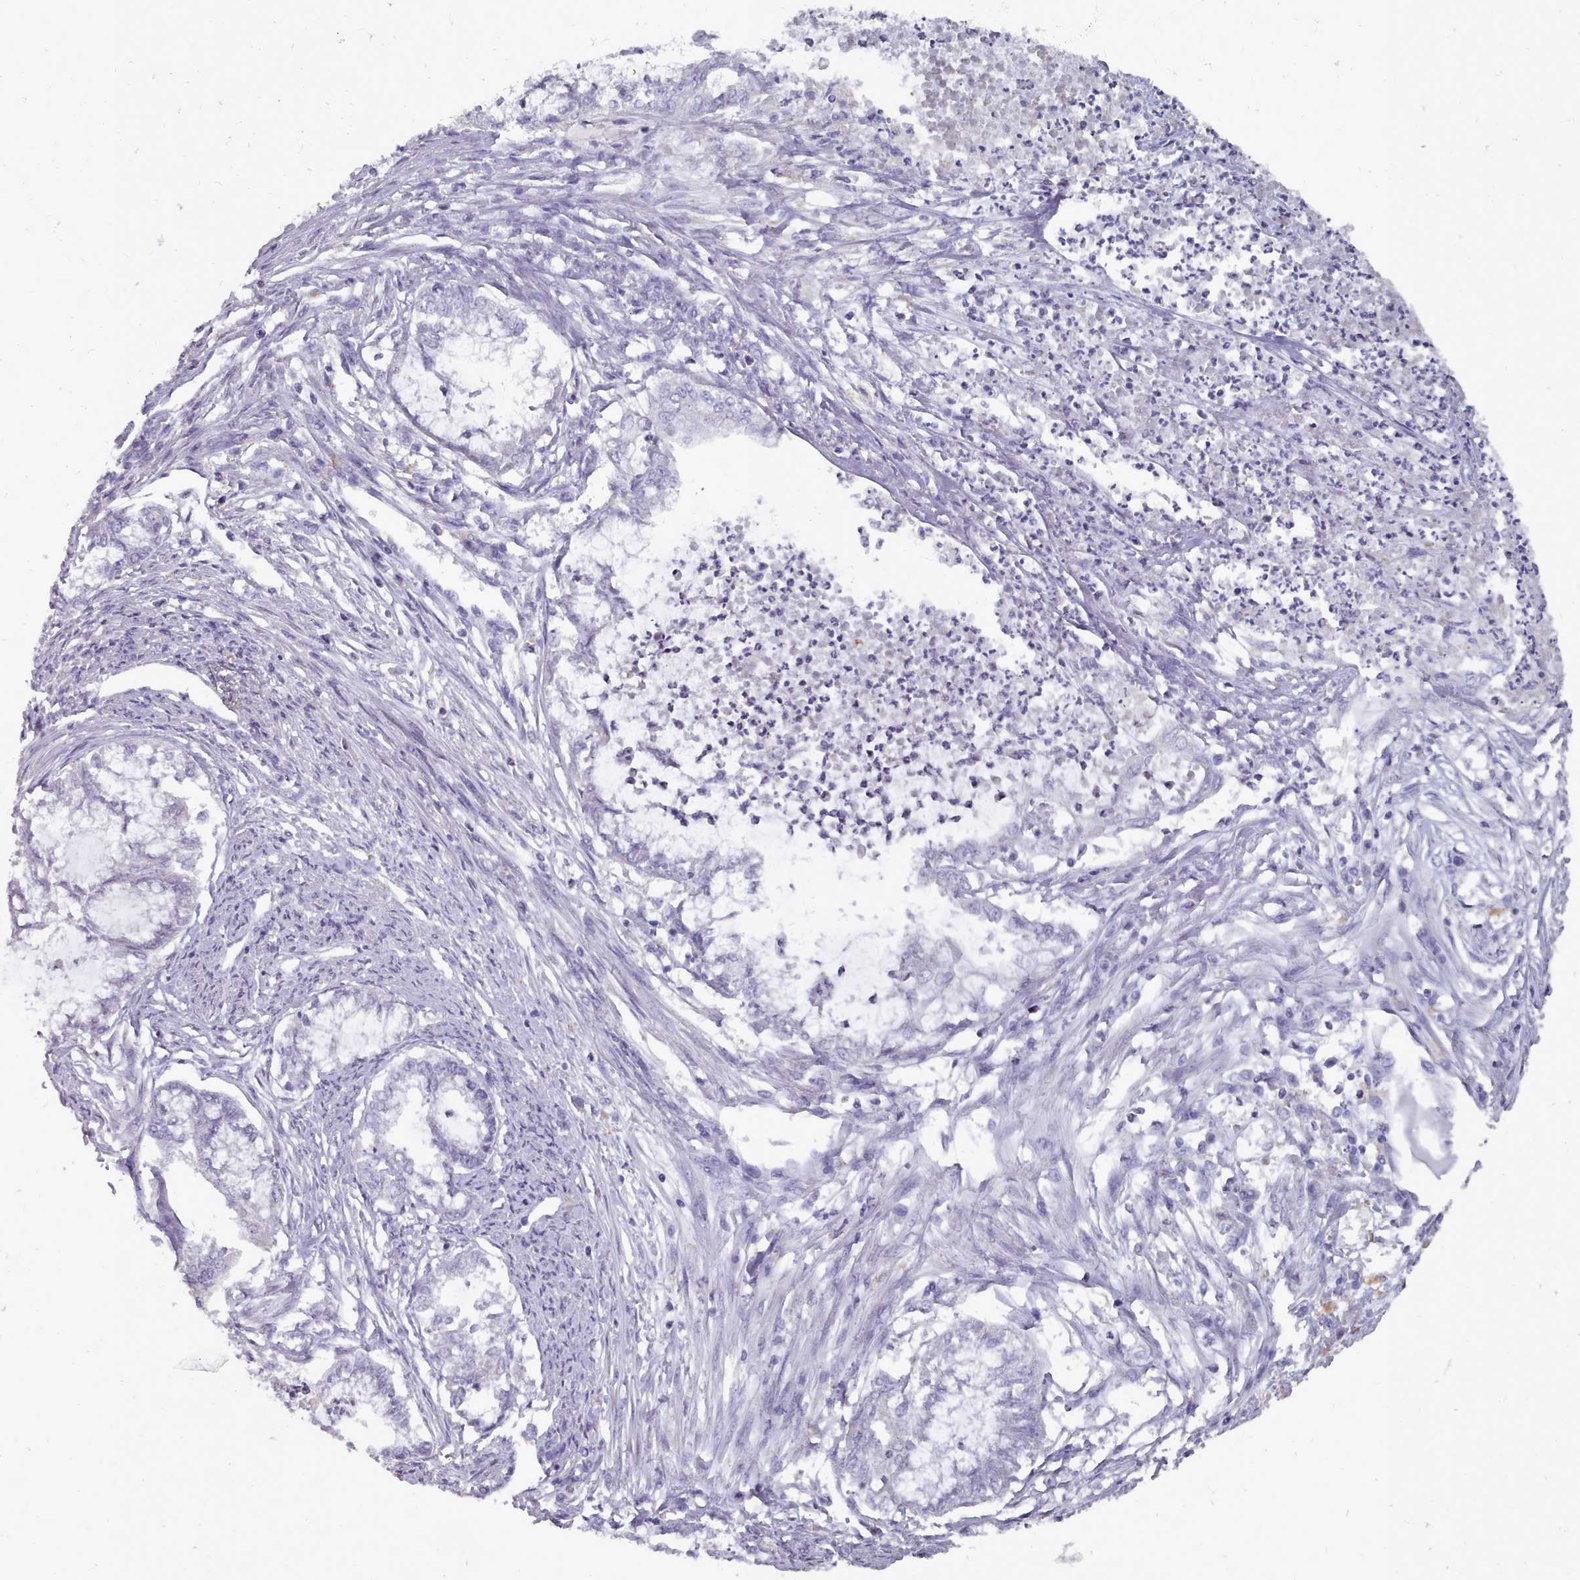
{"staining": {"intensity": "negative", "quantity": "none", "location": "none"}, "tissue": "endometrial cancer", "cell_type": "Tumor cells", "image_type": "cancer", "snomed": [{"axis": "morphology", "description": "Adenocarcinoma, NOS"}, {"axis": "topography", "description": "Endometrium"}], "caption": "There is no significant positivity in tumor cells of endometrial cancer.", "gene": "OTULINL", "patient": {"sex": "female", "age": 79}}